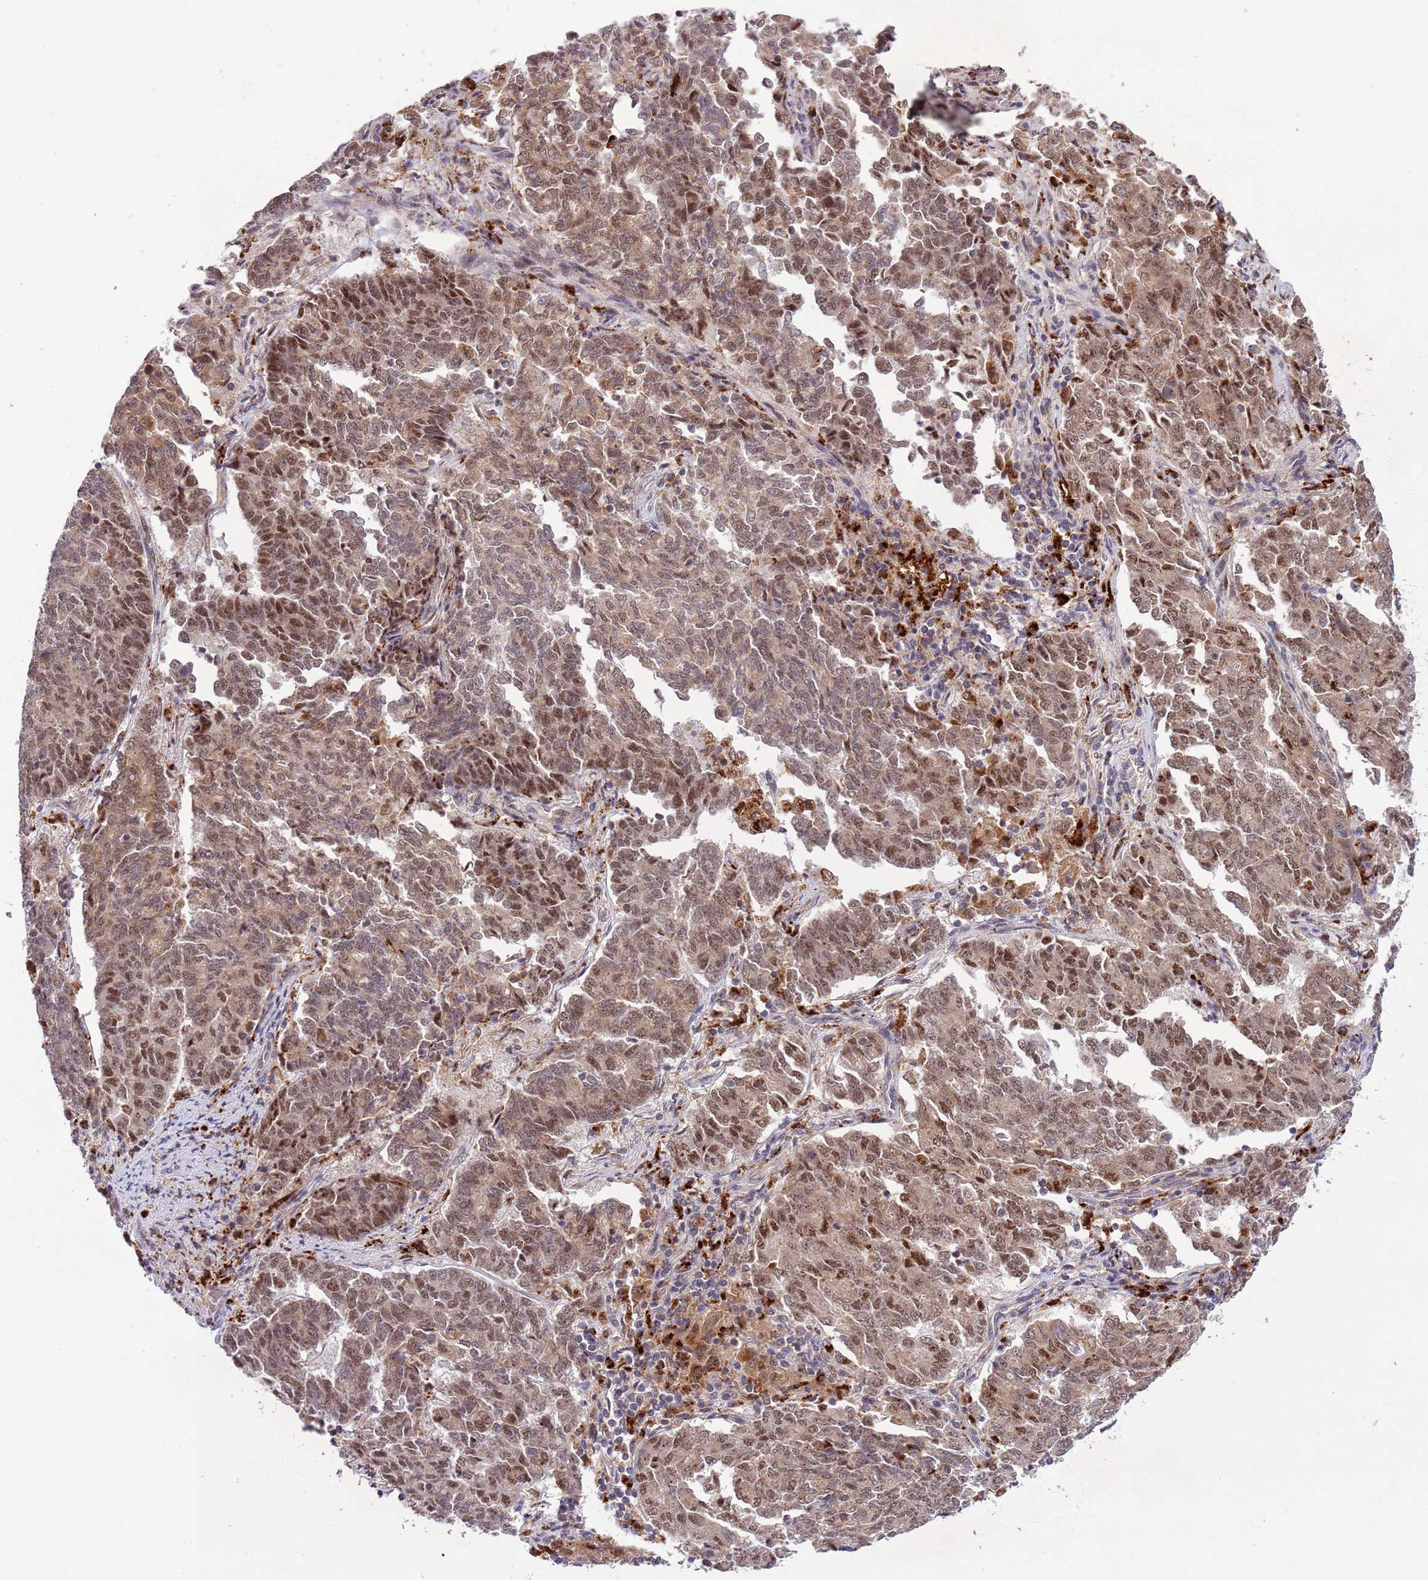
{"staining": {"intensity": "moderate", "quantity": ">75%", "location": "cytoplasmic/membranous,nuclear"}, "tissue": "endometrial cancer", "cell_type": "Tumor cells", "image_type": "cancer", "snomed": [{"axis": "morphology", "description": "Adenocarcinoma, NOS"}, {"axis": "topography", "description": "Endometrium"}], "caption": "The immunohistochemical stain labels moderate cytoplasmic/membranous and nuclear positivity in tumor cells of adenocarcinoma (endometrial) tissue.", "gene": "TRIM27", "patient": {"sex": "female", "age": 80}}